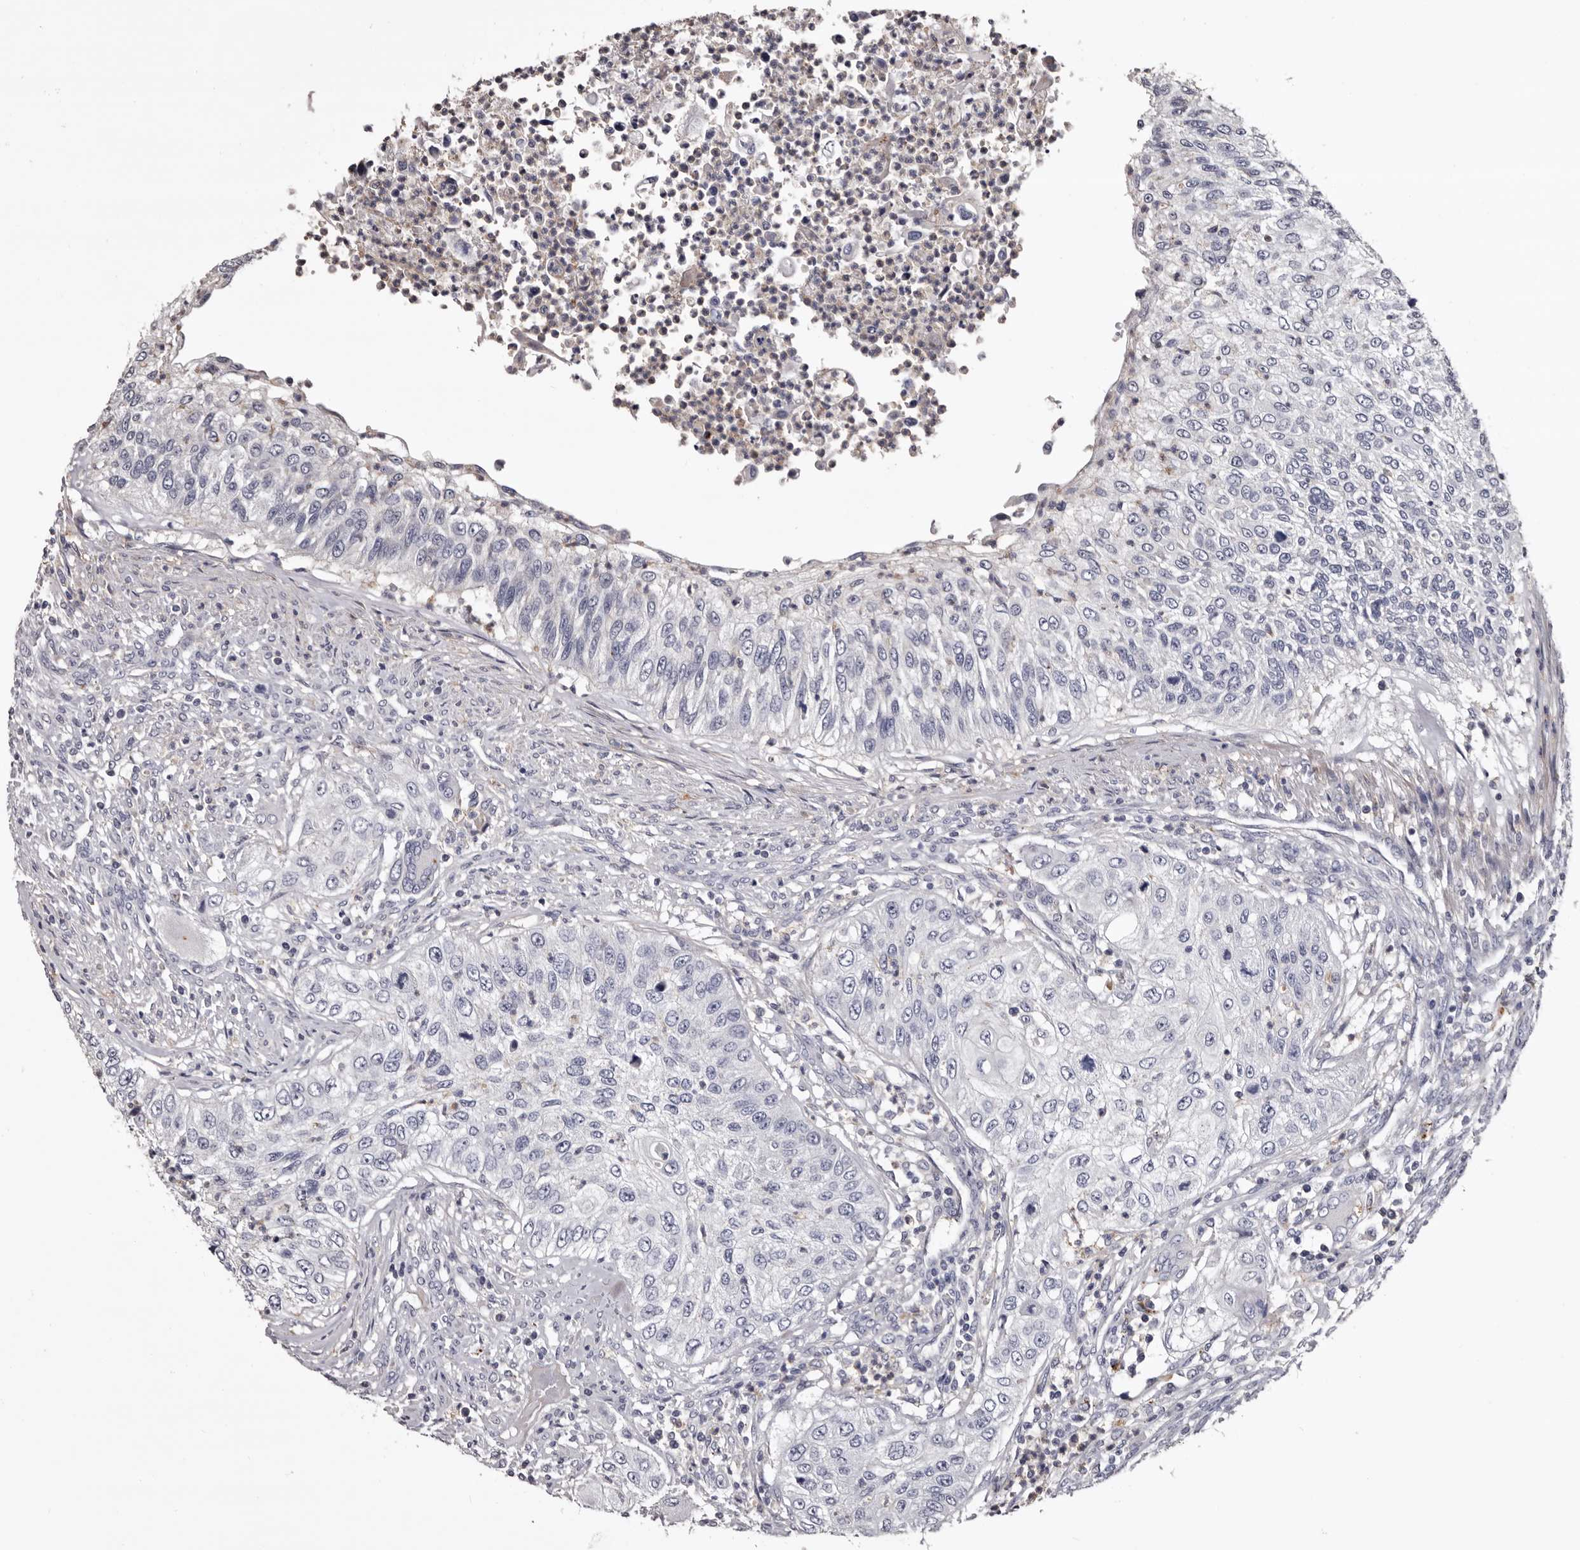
{"staining": {"intensity": "negative", "quantity": "none", "location": "none"}, "tissue": "urothelial cancer", "cell_type": "Tumor cells", "image_type": "cancer", "snomed": [{"axis": "morphology", "description": "Urothelial carcinoma, High grade"}, {"axis": "topography", "description": "Urinary bladder"}], "caption": "This is an immunohistochemistry histopathology image of human urothelial carcinoma (high-grade). There is no positivity in tumor cells.", "gene": "SLC10A4", "patient": {"sex": "female", "age": 60}}